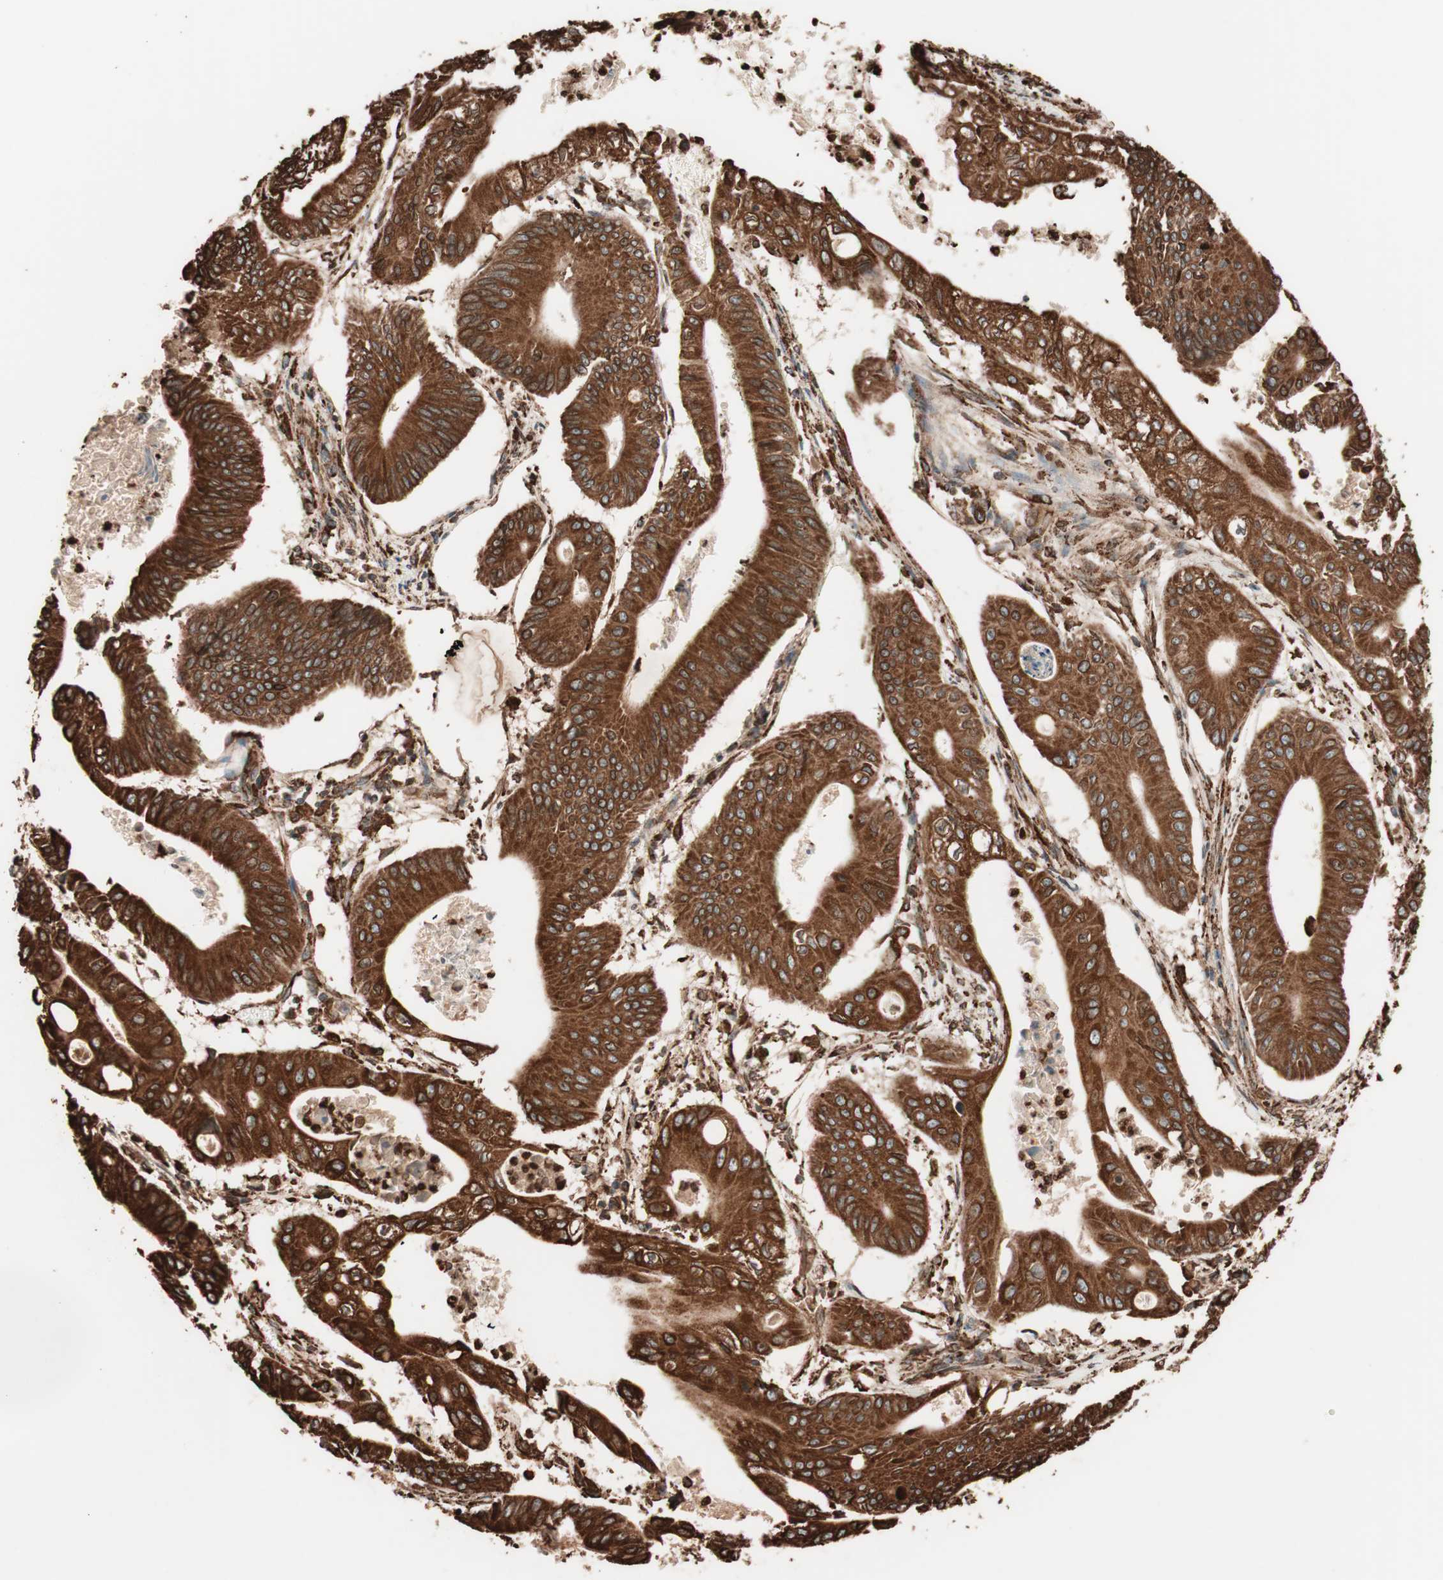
{"staining": {"intensity": "strong", "quantity": ">75%", "location": "cytoplasmic/membranous"}, "tissue": "pancreatic cancer", "cell_type": "Tumor cells", "image_type": "cancer", "snomed": [{"axis": "morphology", "description": "Normal tissue, NOS"}, {"axis": "topography", "description": "Lymph node"}], "caption": "Tumor cells show high levels of strong cytoplasmic/membranous positivity in approximately >75% of cells in human pancreatic cancer.", "gene": "VEGFA", "patient": {"sex": "male", "age": 62}}